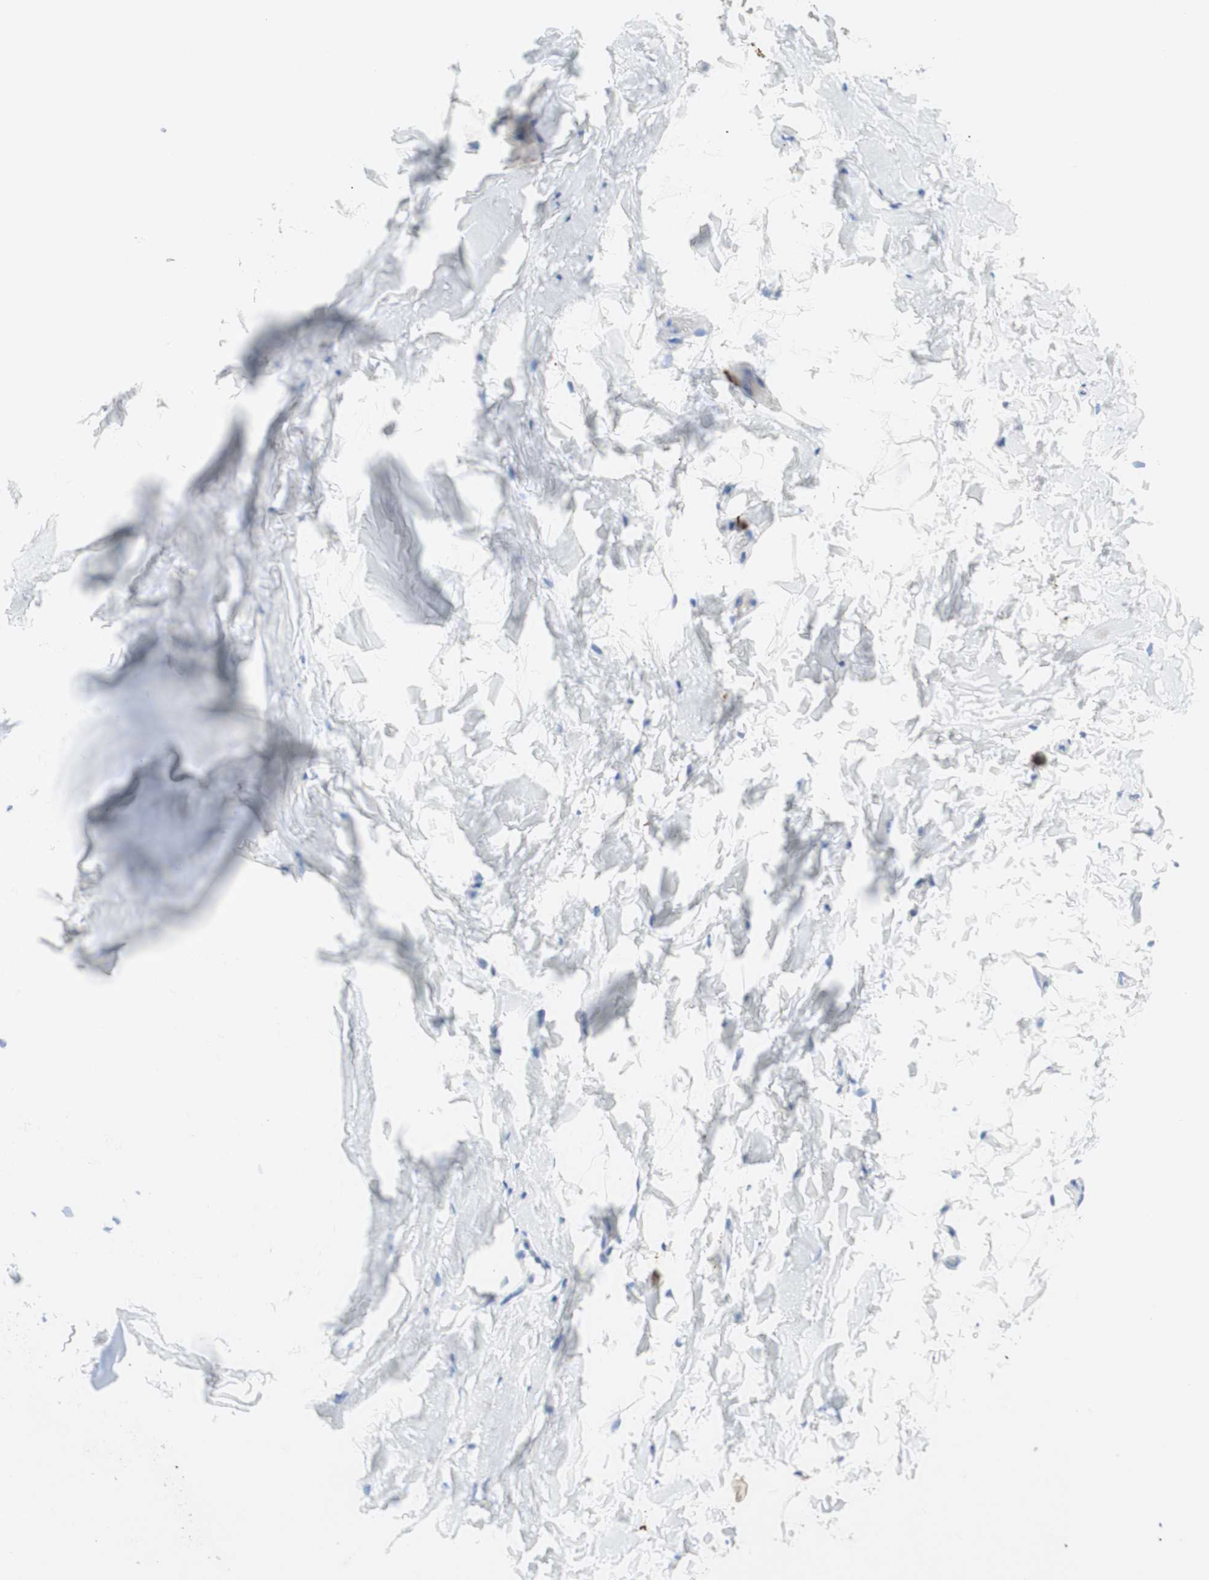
{"staining": {"intensity": "negative", "quantity": "none", "location": "none"}, "tissue": "adipose tissue", "cell_type": "Adipocytes", "image_type": "normal", "snomed": [{"axis": "morphology", "description": "Normal tissue, NOS"}, {"axis": "topography", "description": "Bronchus"}], "caption": "IHC histopathology image of benign human adipose tissue stained for a protein (brown), which displays no positivity in adipocytes.", "gene": "CEACAM1", "patient": {"sex": "female", "age": 73}}